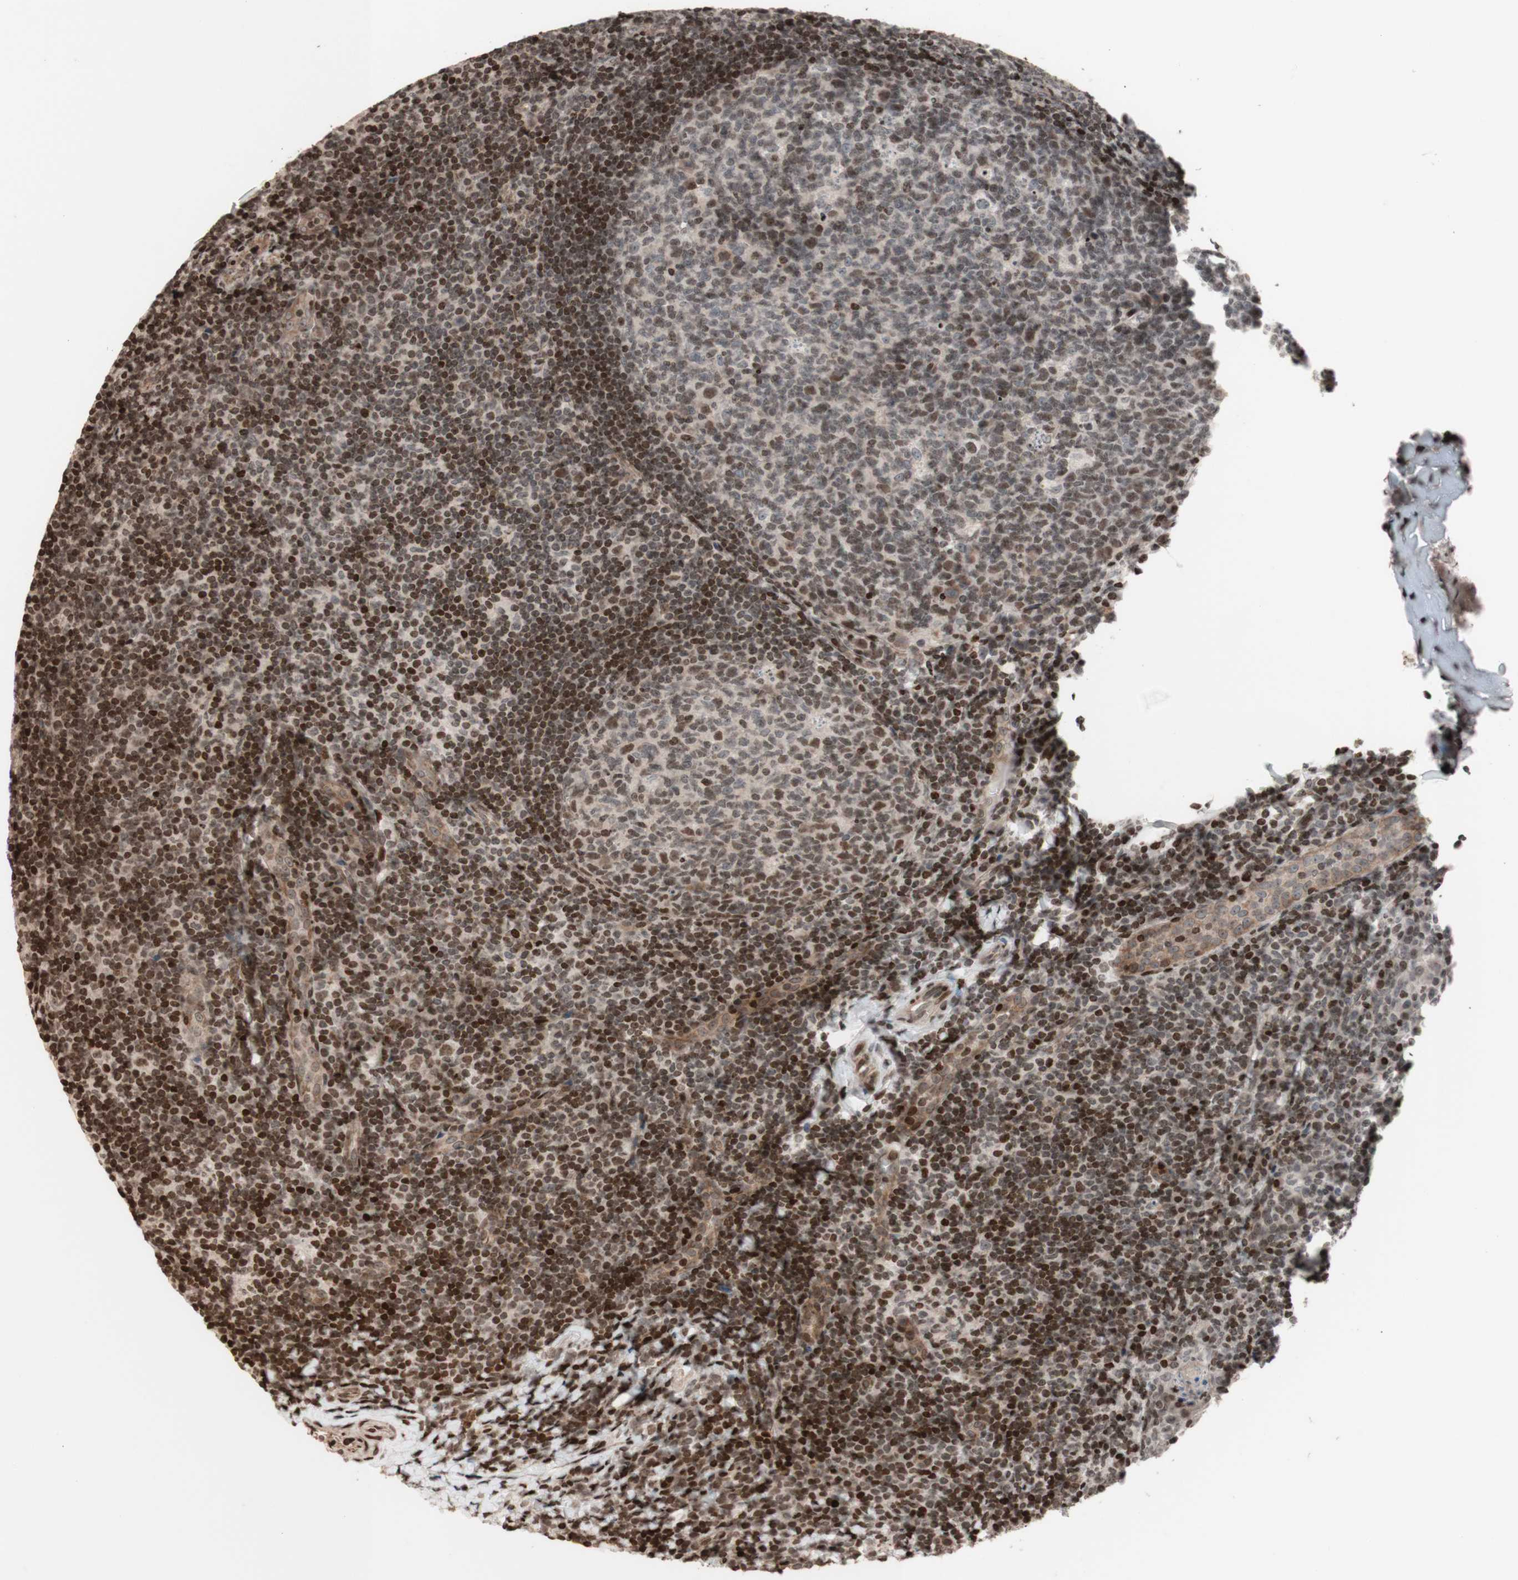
{"staining": {"intensity": "moderate", "quantity": "25%-75%", "location": "cytoplasmic/membranous,nuclear"}, "tissue": "tonsil", "cell_type": "Germinal center cells", "image_type": "normal", "snomed": [{"axis": "morphology", "description": "Normal tissue, NOS"}, {"axis": "topography", "description": "Tonsil"}], "caption": "An image showing moderate cytoplasmic/membranous,nuclear staining in approximately 25%-75% of germinal center cells in unremarkable tonsil, as visualized by brown immunohistochemical staining.", "gene": "POLA1", "patient": {"sex": "male", "age": 37}}